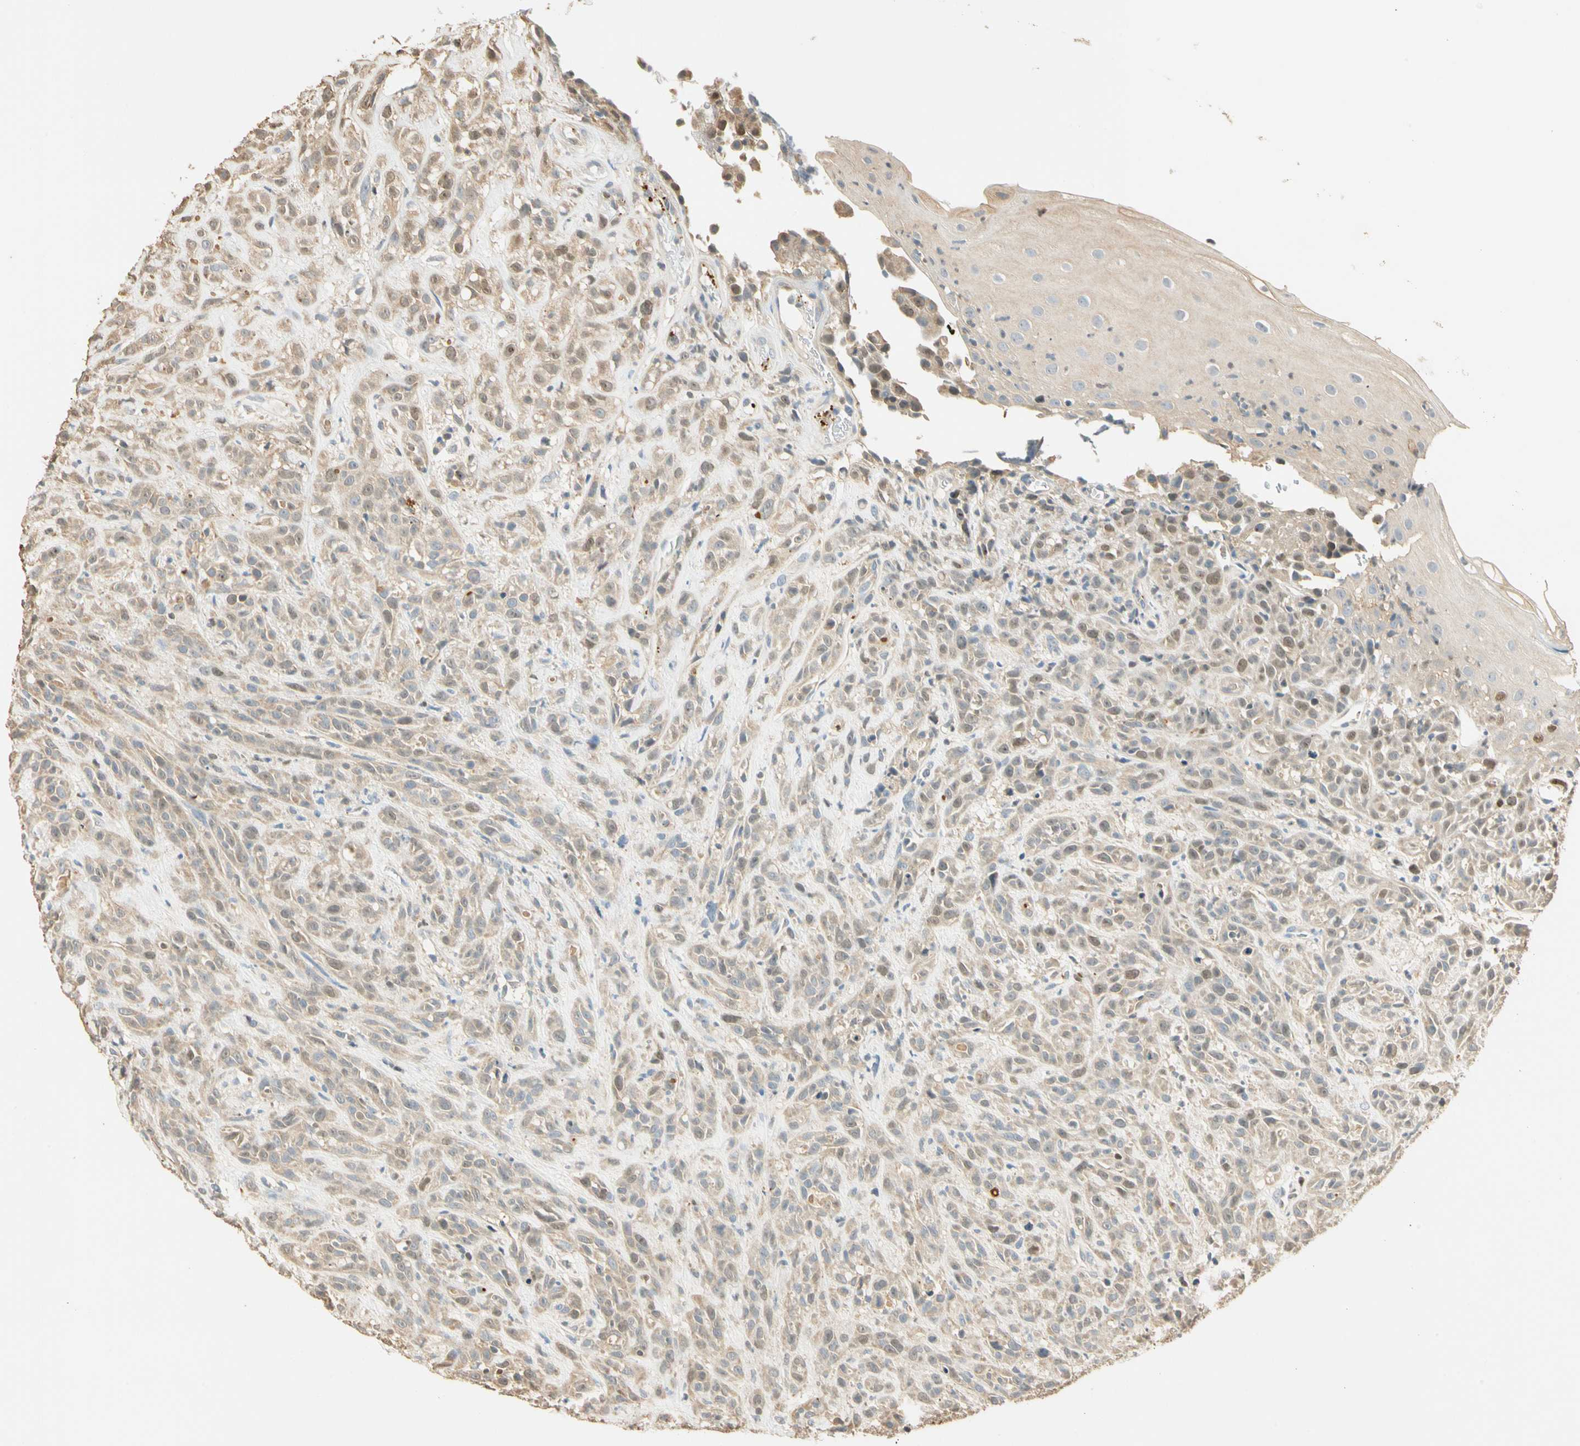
{"staining": {"intensity": "weak", "quantity": ">75%", "location": "cytoplasmic/membranous"}, "tissue": "head and neck cancer", "cell_type": "Tumor cells", "image_type": "cancer", "snomed": [{"axis": "morphology", "description": "Normal tissue, NOS"}, {"axis": "morphology", "description": "Squamous cell carcinoma, NOS"}, {"axis": "topography", "description": "Cartilage tissue"}, {"axis": "topography", "description": "Head-Neck"}], "caption": "This is a histology image of IHC staining of head and neck squamous cell carcinoma, which shows weak staining in the cytoplasmic/membranous of tumor cells.", "gene": "RAD18", "patient": {"sex": "male", "age": 62}}